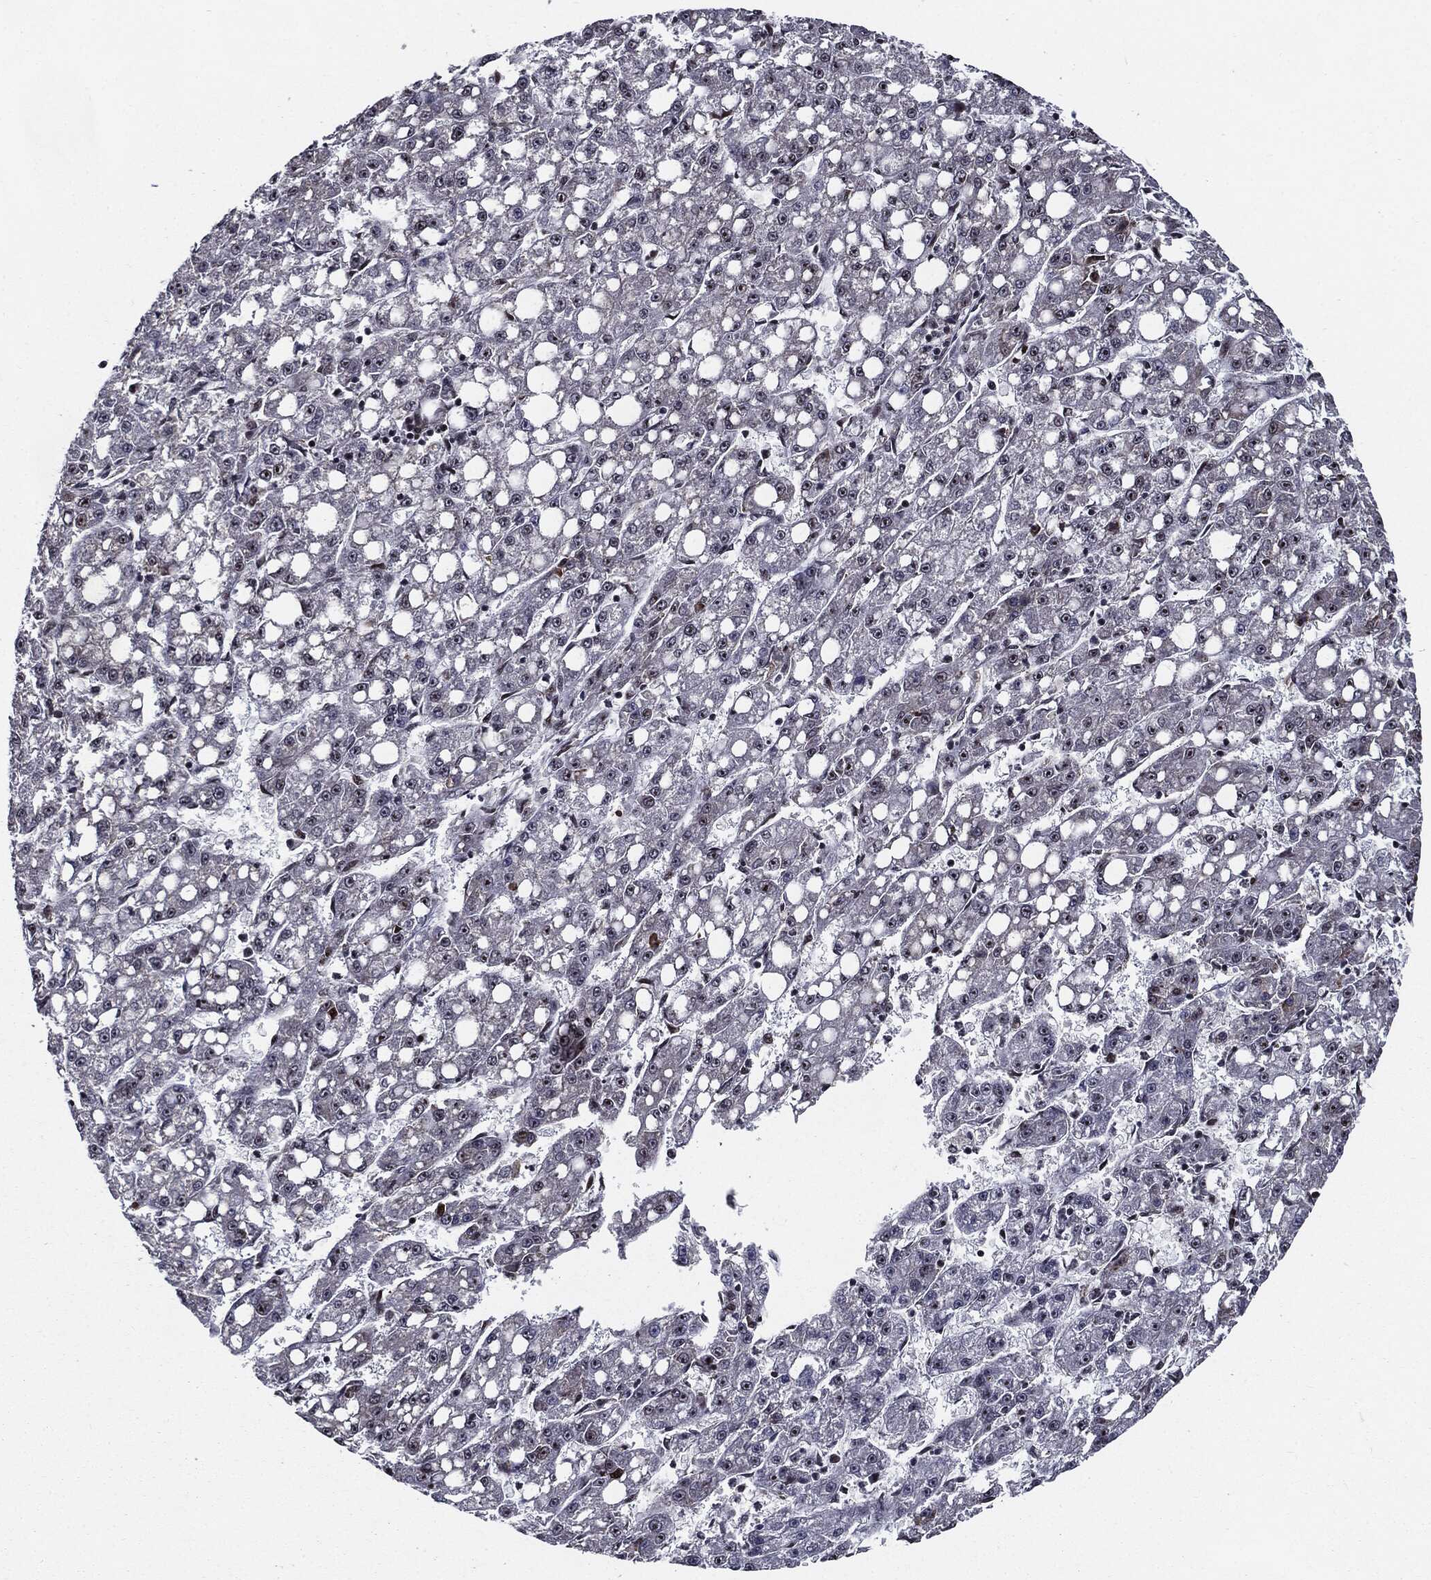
{"staining": {"intensity": "negative", "quantity": "none", "location": "none"}, "tissue": "liver cancer", "cell_type": "Tumor cells", "image_type": "cancer", "snomed": [{"axis": "morphology", "description": "Carcinoma, Hepatocellular, NOS"}, {"axis": "topography", "description": "Liver"}], "caption": "Hepatocellular carcinoma (liver) stained for a protein using immunohistochemistry (IHC) demonstrates no expression tumor cells.", "gene": "ZFP91", "patient": {"sex": "female", "age": 65}}